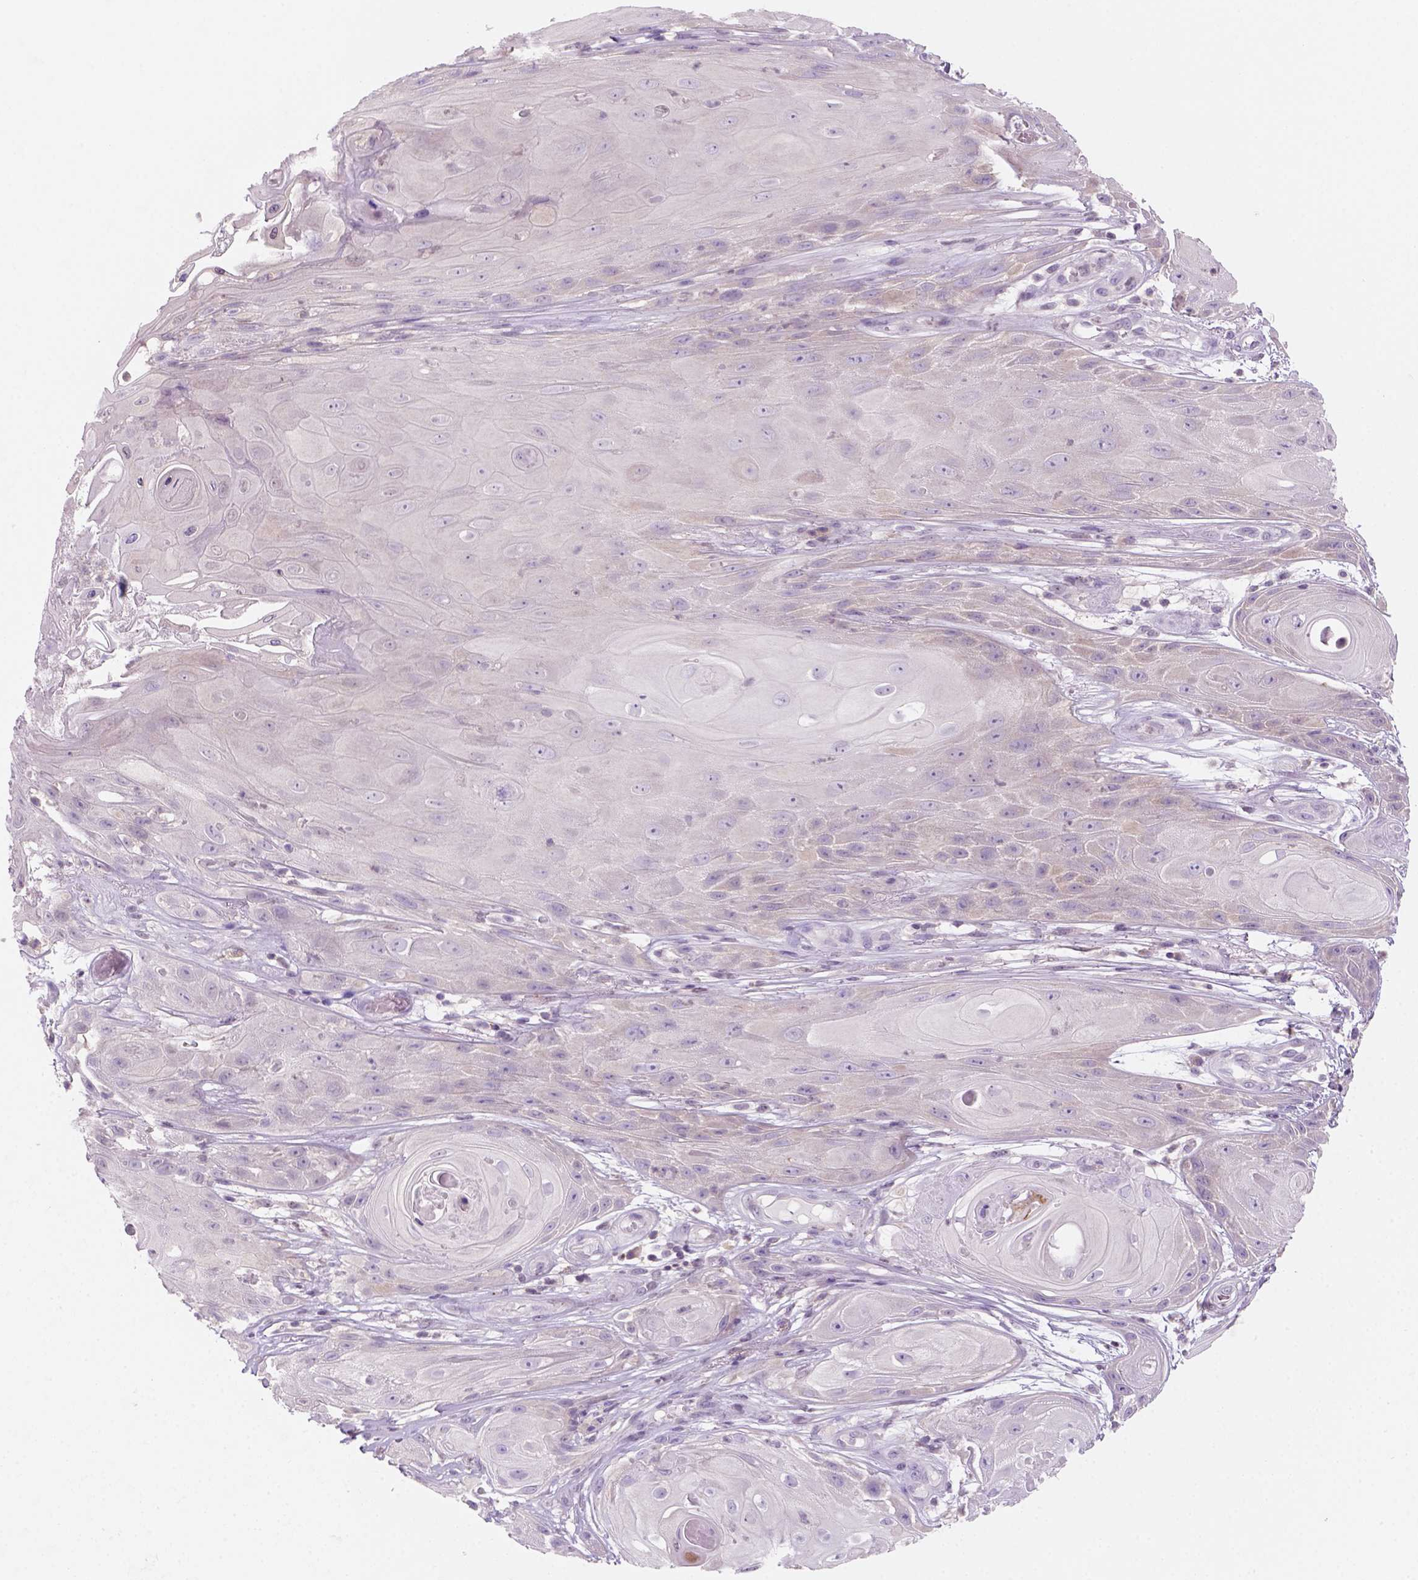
{"staining": {"intensity": "negative", "quantity": "none", "location": "none"}, "tissue": "skin cancer", "cell_type": "Tumor cells", "image_type": "cancer", "snomed": [{"axis": "morphology", "description": "Squamous cell carcinoma, NOS"}, {"axis": "topography", "description": "Skin"}], "caption": "Image shows no protein expression in tumor cells of skin cancer tissue. (Brightfield microscopy of DAB (3,3'-diaminobenzidine) immunohistochemistry at high magnification).", "gene": "GOT1", "patient": {"sex": "male", "age": 62}}